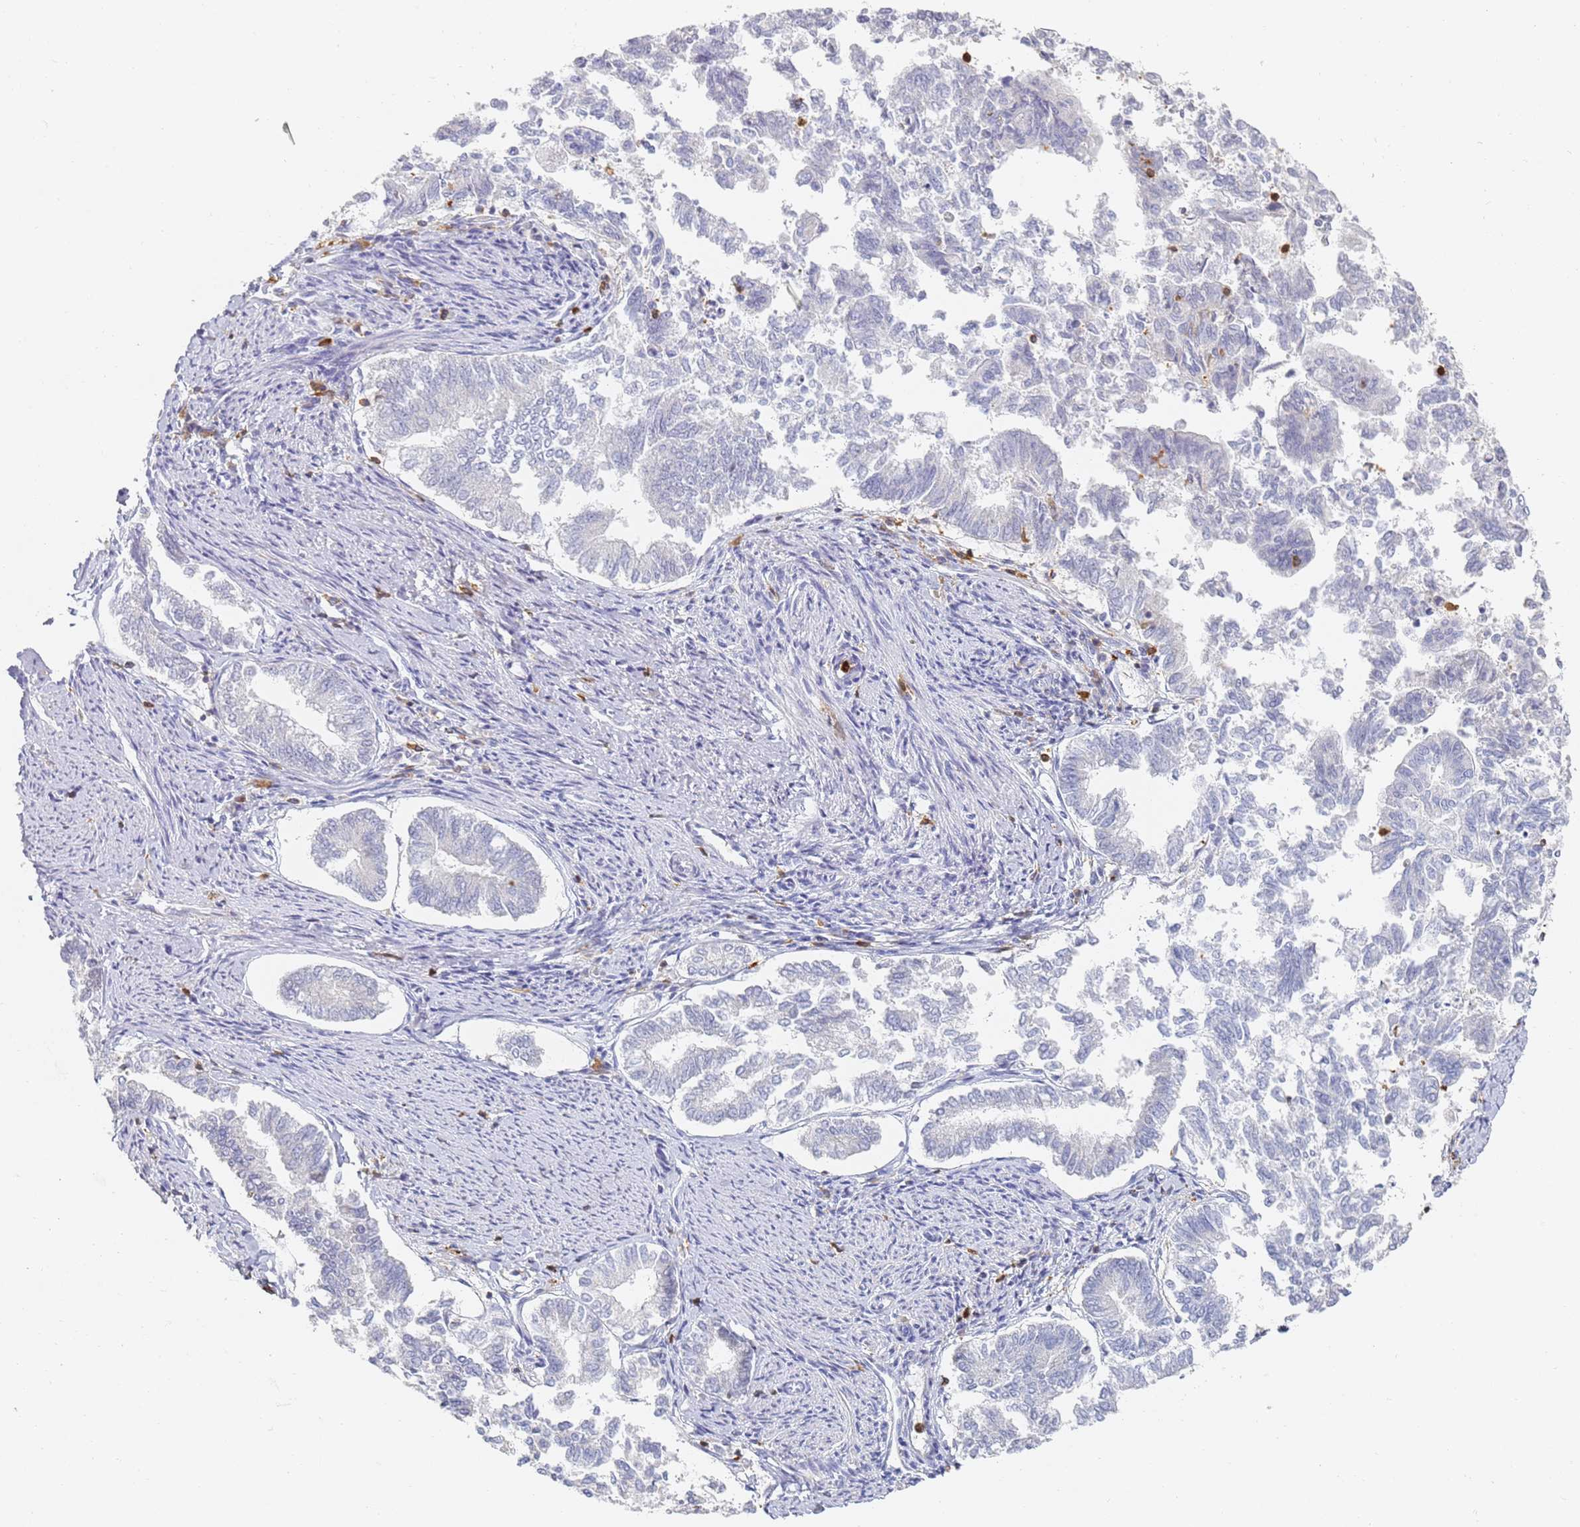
{"staining": {"intensity": "negative", "quantity": "none", "location": "none"}, "tissue": "endometrial cancer", "cell_type": "Tumor cells", "image_type": "cancer", "snomed": [{"axis": "morphology", "description": "Adenocarcinoma, NOS"}, {"axis": "topography", "description": "Endometrium"}], "caption": "This is an IHC image of endometrial adenocarcinoma. There is no staining in tumor cells.", "gene": "BIN2", "patient": {"sex": "female", "age": 79}}